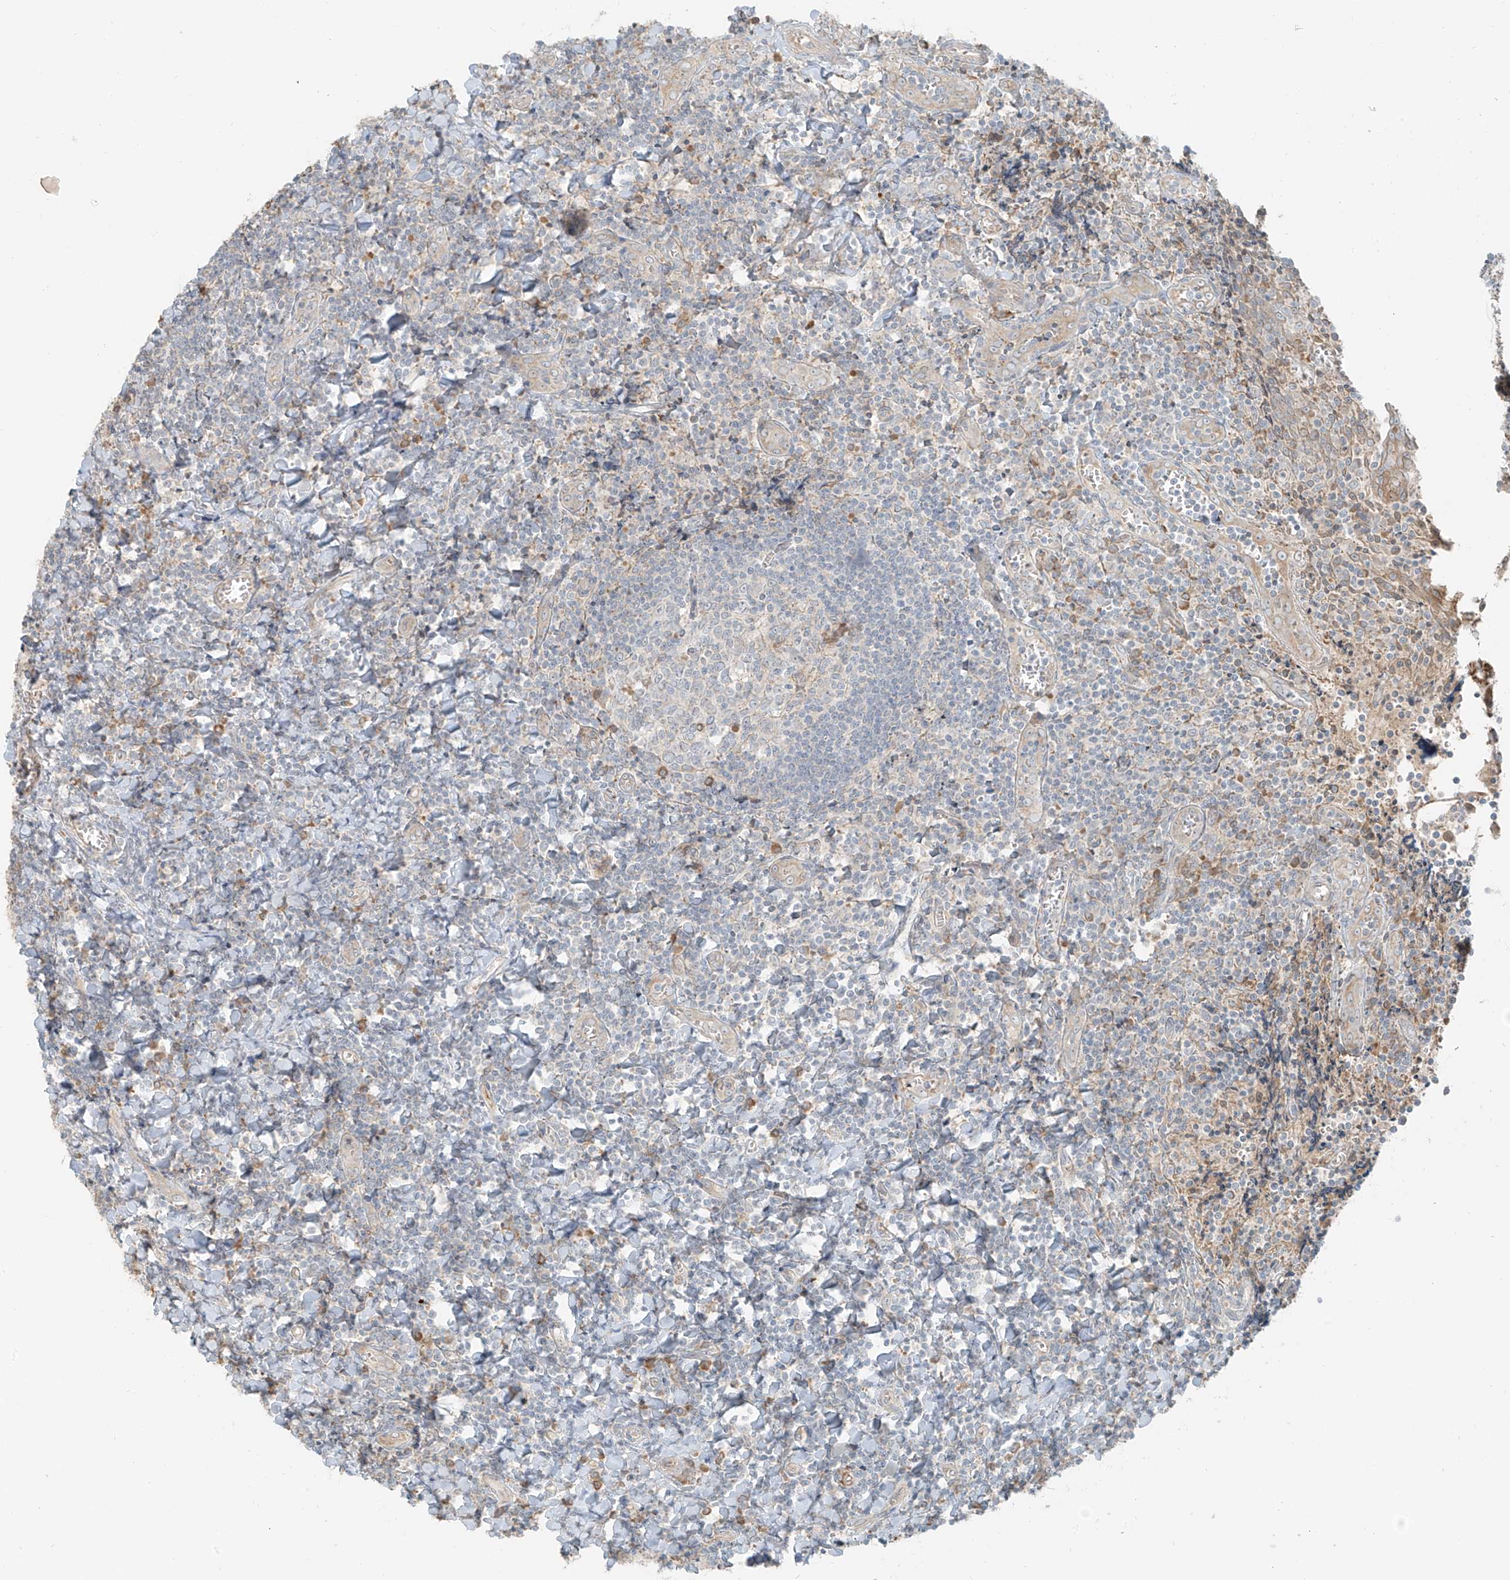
{"staining": {"intensity": "negative", "quantity": "none", "location": "none"}, "tissue": "tonsil", "cell_type": "Germinal center cells", "image_type": "normal", "snomed": [{"axis": "morphology", "description": "Normal tissue, NOS"}, {"axis": "topography", "description": "Tonsil"}], "caption": "Immunohistochemistry (IHC) of normal tonsil shows no staining in germinal center cells. Nuclei are stained in blue.", "gene": "FSTL1", "patient": {"sex": "male", "age": 27}}